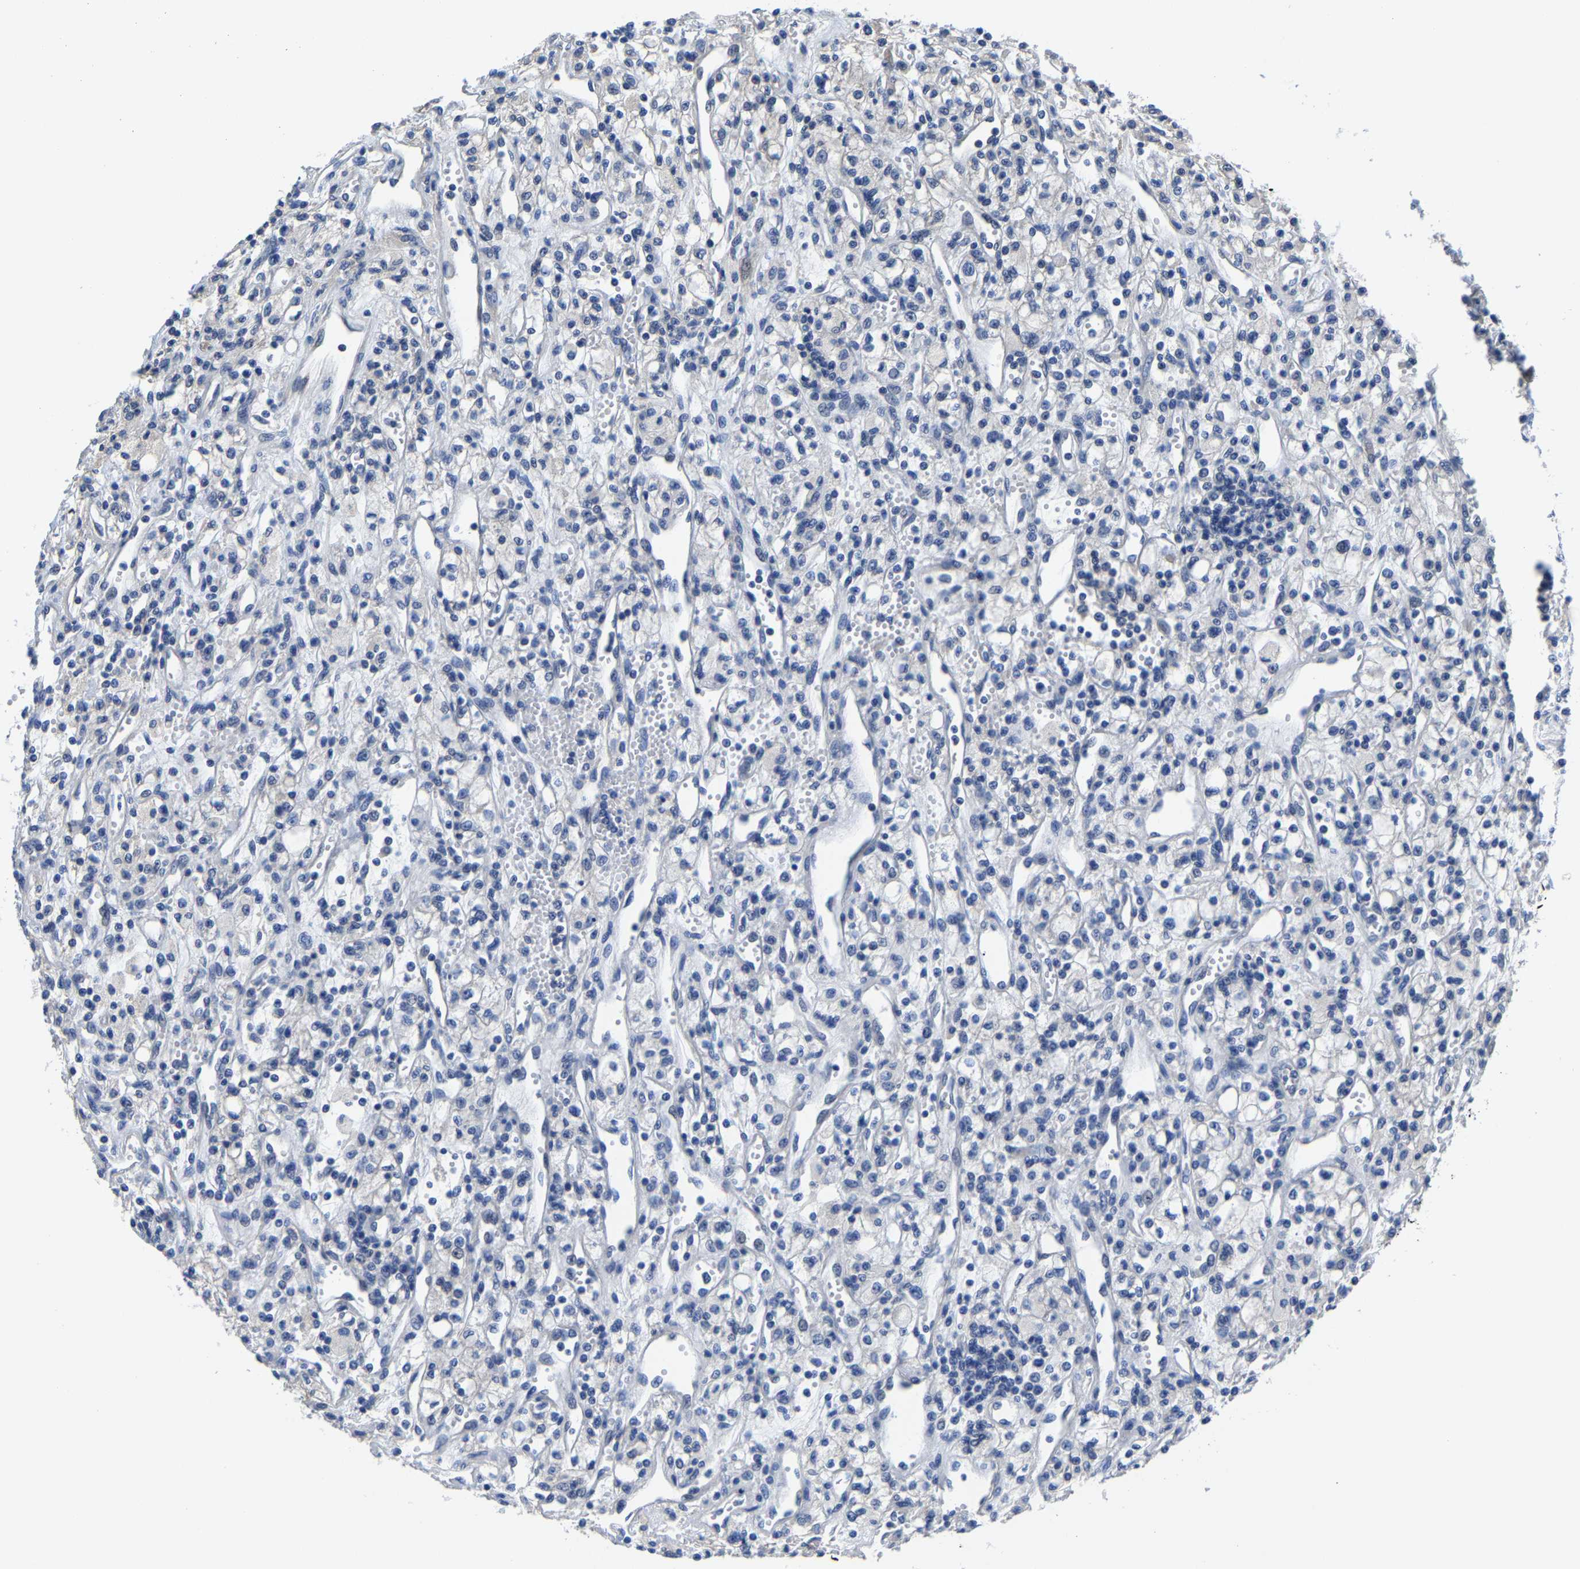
{"staining": {"intensity": "negative", "quantity": "none", "location": "none"}, "tissue": "renal cancer", "cell_type": "Tumor cells", "image_type": "cancer", "snomed": [{"axis": "morphology", "description": "Adenocarcinoma, NOS"}, {"axis": "topography", "description": "Kidney"}], "caption": "The immunohistochemistry (IHC) micrograph has no significant positivity in tumor cells of adenocarcinoma (renal) tissue.", "gene": "SRPK2", "patient": {"sex": "male", "age": 59}}